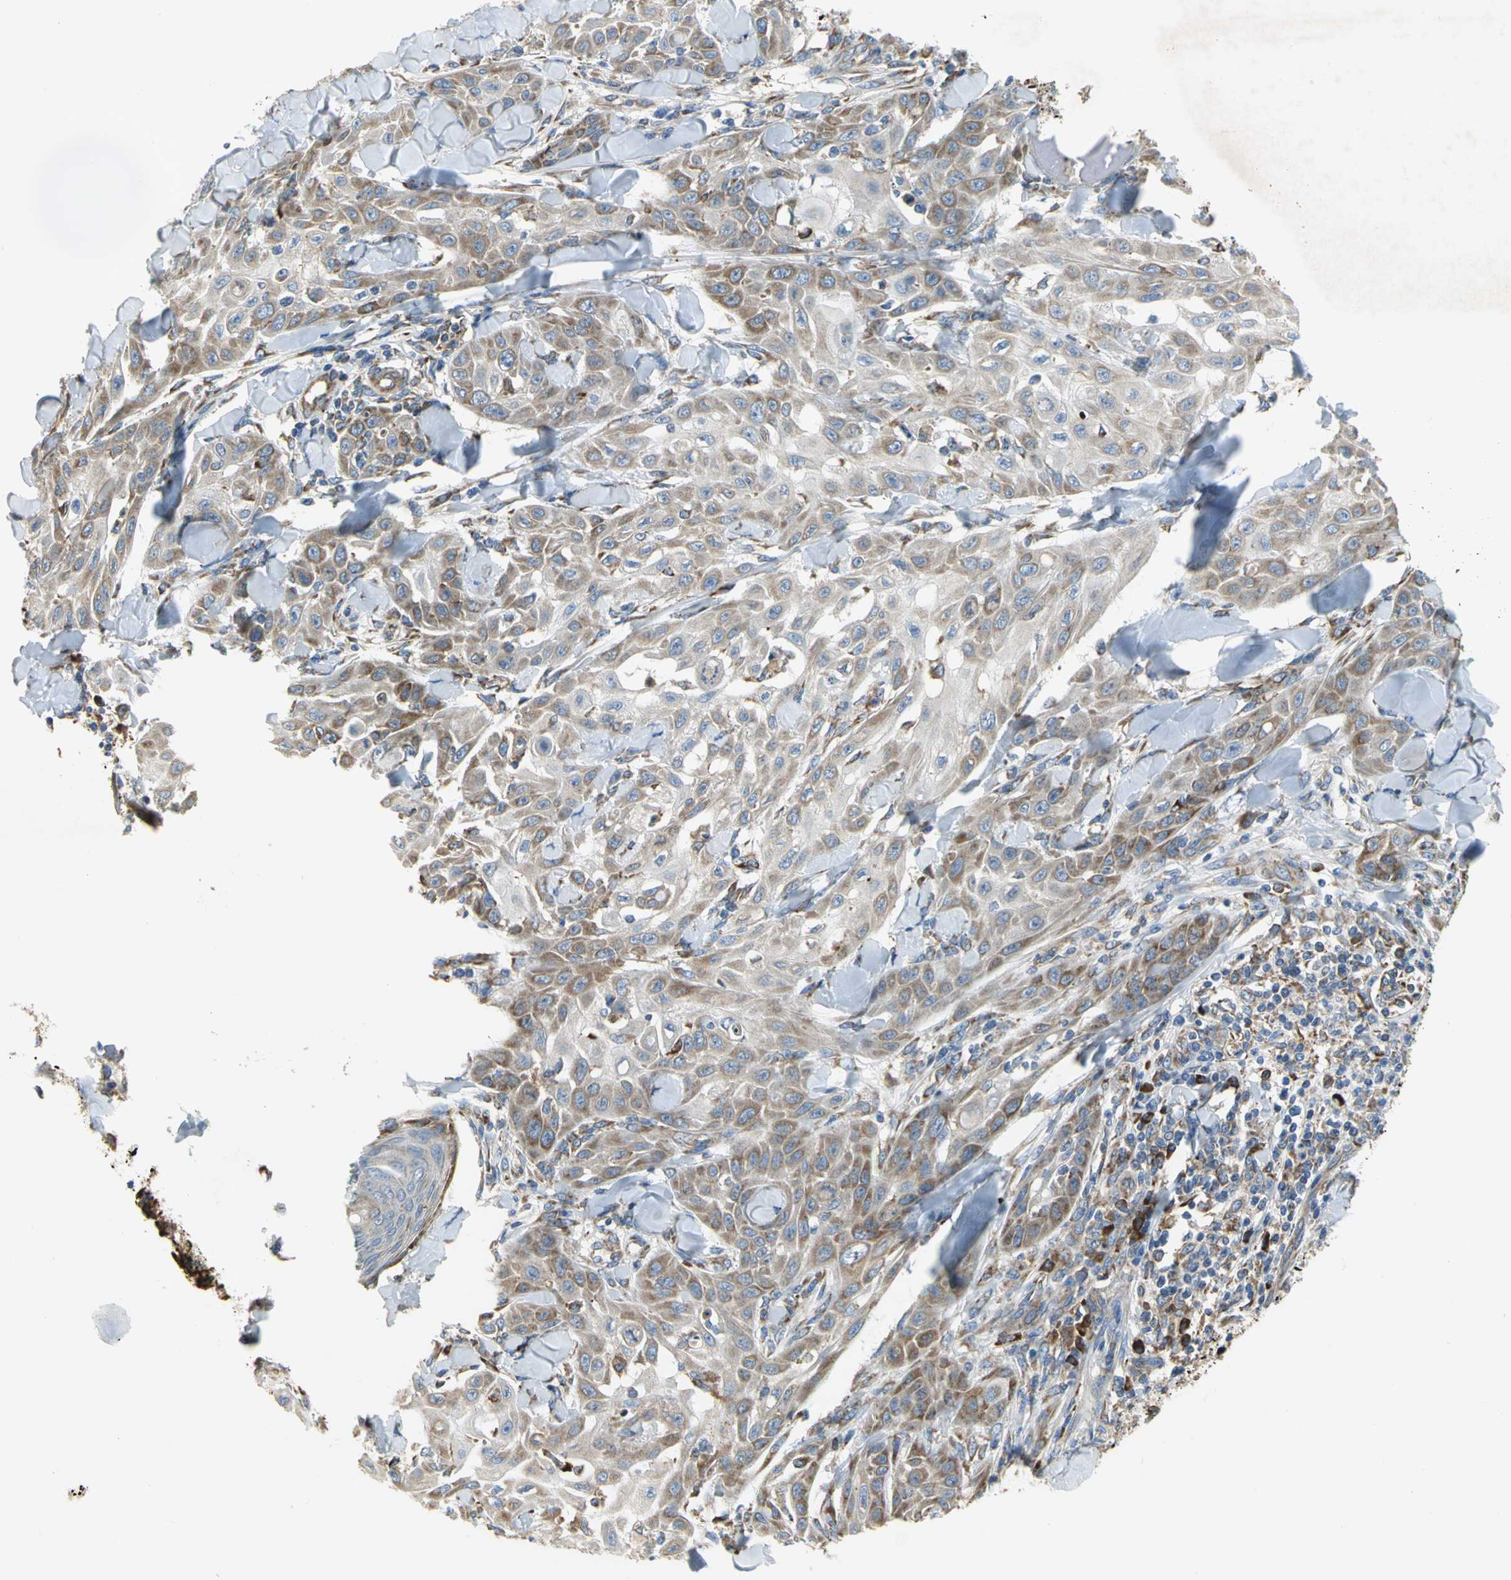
{"staining": {"intensity": "moderate", "quantity": ">75%", "location": "cytoplasmic/membranous"}, "tissue": "skin cancer", "cell_type": "Tumor cells", "image_type": "cancer", "snomed": [{"axis": "morphology", "description": "Squamous cell carcinoma, NOS"}, {"axis": "topography", "description": "Skin"}], "caption": "IHC staining of skin cancer (squamous cell carcinoma), which demonstrates medium levels of moderate cytoplasmic/membranous expression in approximately >75% of tumor cells indicating moderate cytoplasmic/membranous protein positivity. The staining was performed using DAB (brown) for protein detection and nuclei were counterstained in hematoxylin (blue).", "gene": "TULP4", "patient": {"sex": "male", "age": 24}}